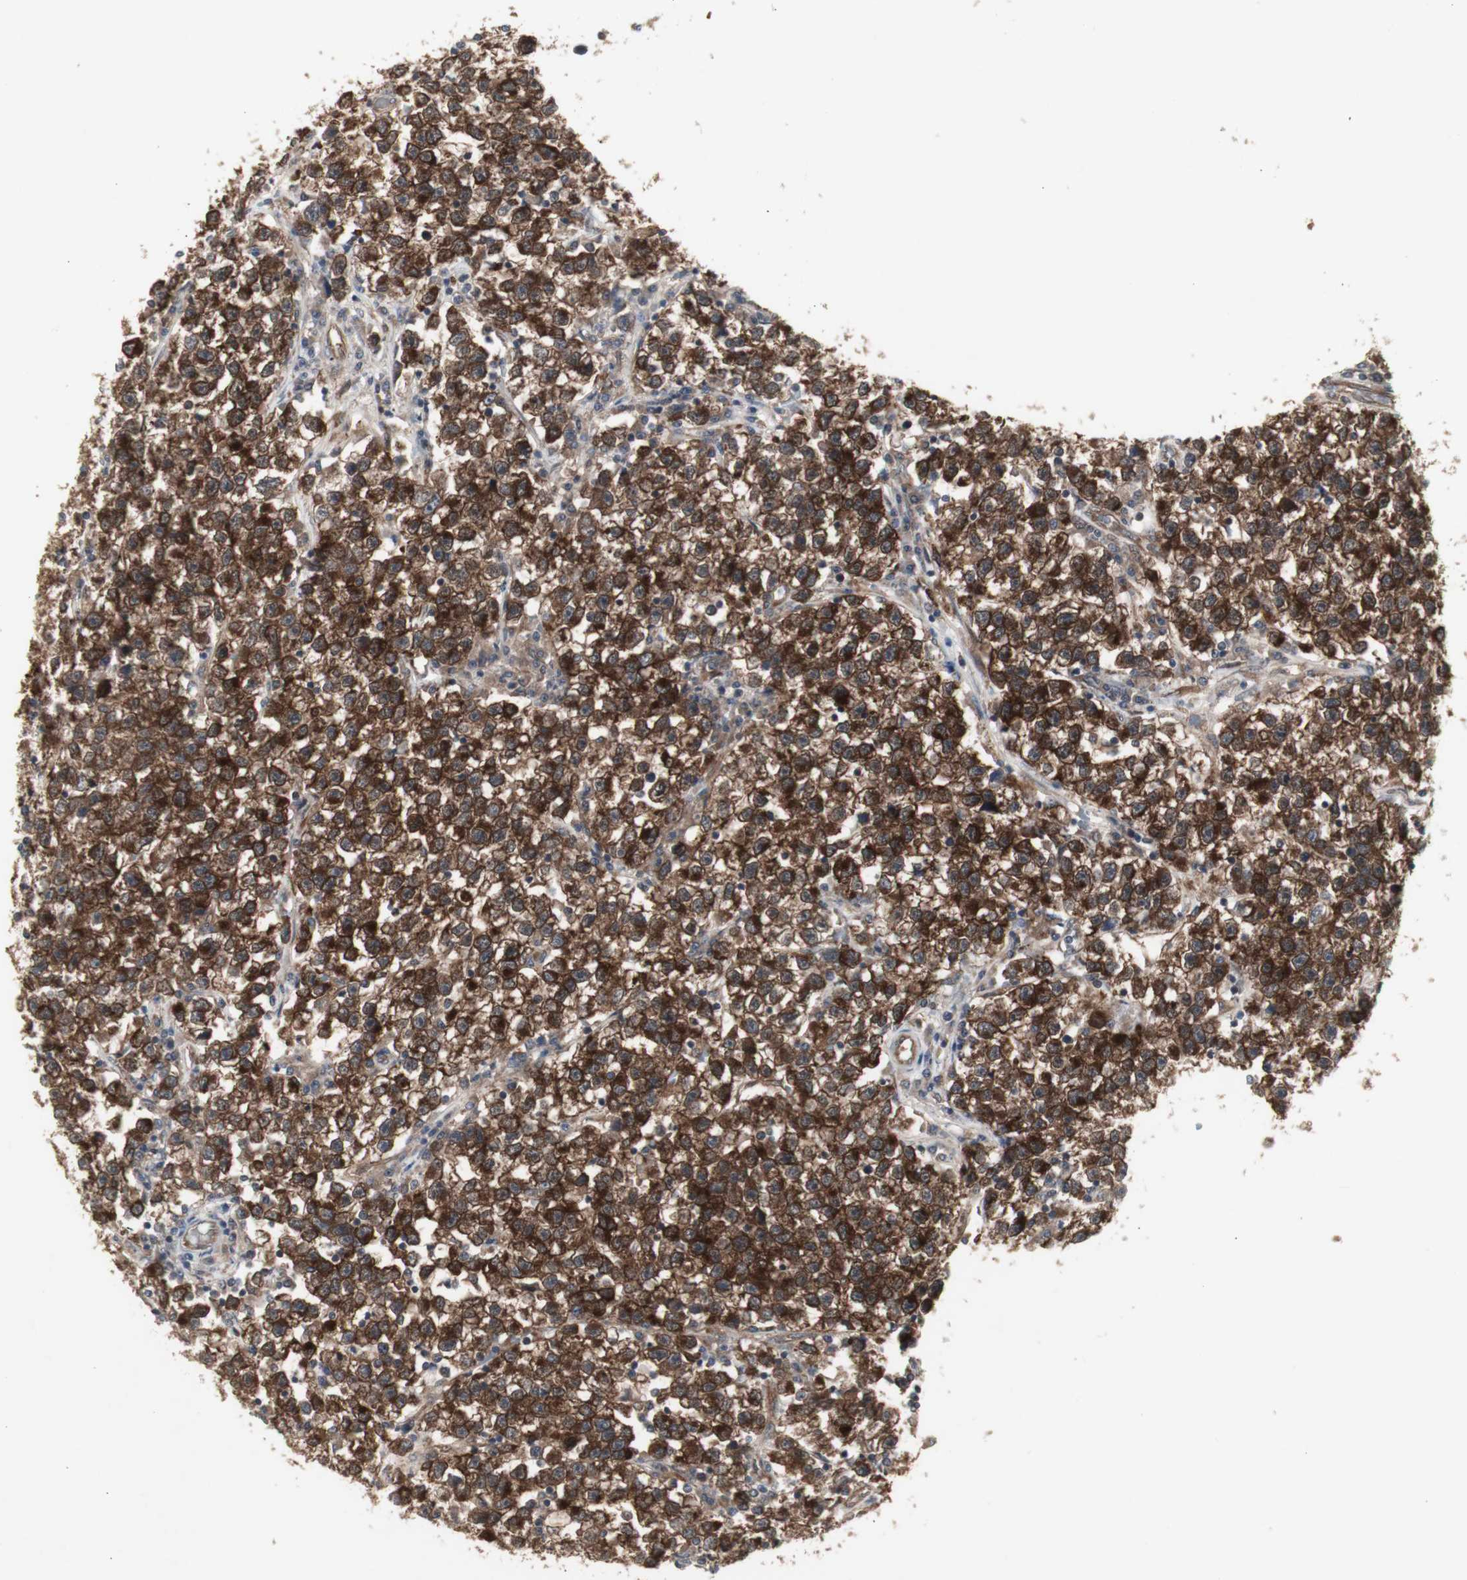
{"staining": {"intensity": "strong", "quantity": ">75%", "location": "cytoplasmic/membranous"}, "tissue": "testis cancer", "cell_type": "Tumor cells", "image_type": "cancer", "snomed": [{"axis": "morphology", "description": "Seminoma, NOS"}, {"axis": "topography", "description": "Testis"}], "caption": "Testis seminoma stained for a protein displays strong cytoplasmic/membranous positivity in tumor cells.", "gene": "CHURC1-FNTB", "patient": {"sex": "male", "age": 22}}